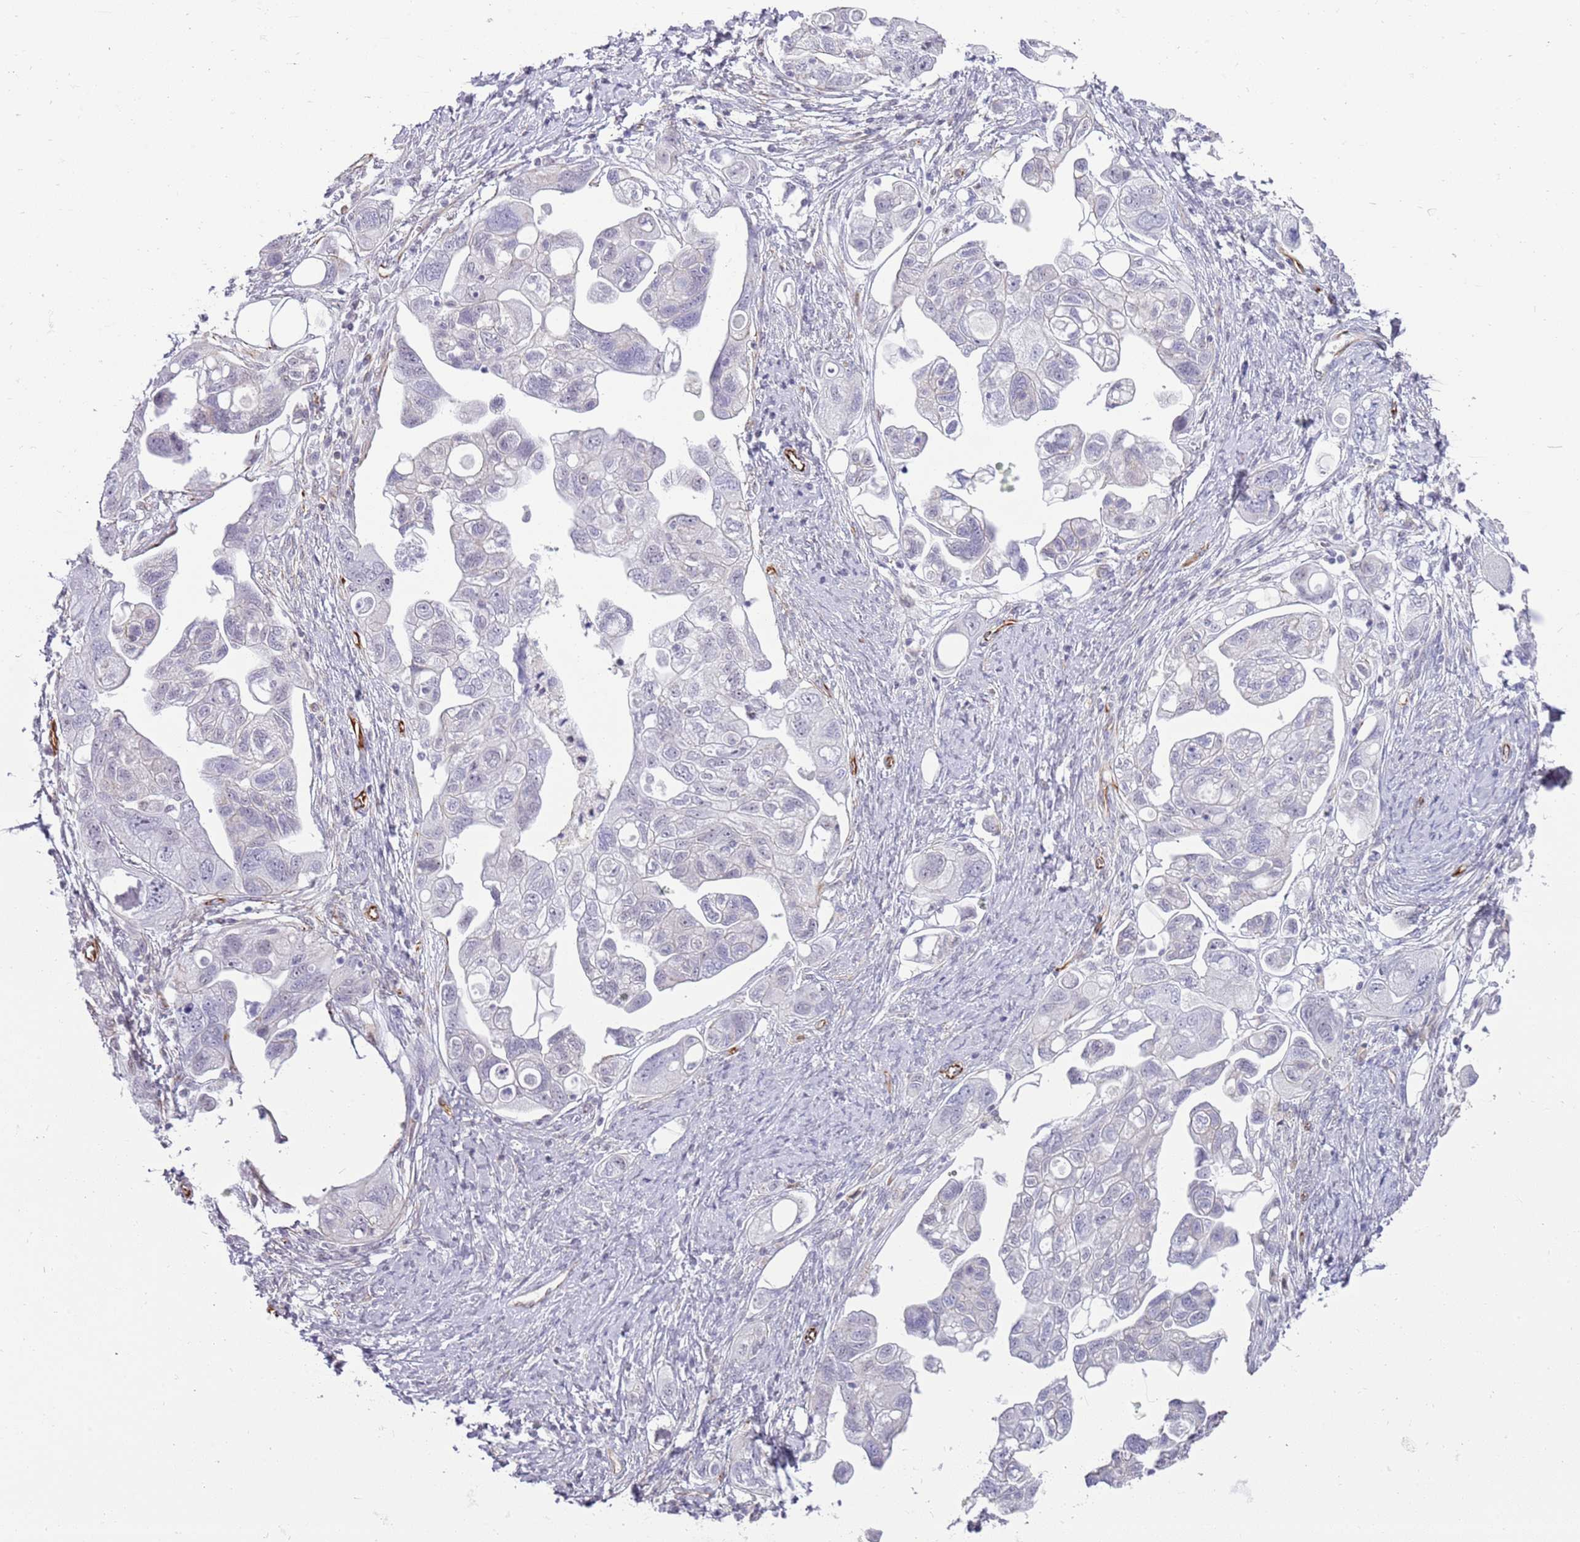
{"staining": {"intensity": "negative", "quantity": "none", "location": "none"}, "tissue": "ovarian cancer", "cell_type": "Tumor cells", "image_type": "cancer", "snomed": [{"axis": "morphology", "description": "Carcinoma, NOS"}, {"axis": "morphology", "description": "Cystadenocarcinoma, serous, NOS"}, {"axis": "topography", "description": "Ovary"}], "caption": "IHC of ovarian carcinoma displays no positivity in tumor cells.", "gene": "NBPF3", "patient": {"sex": "female", "age": 69}}